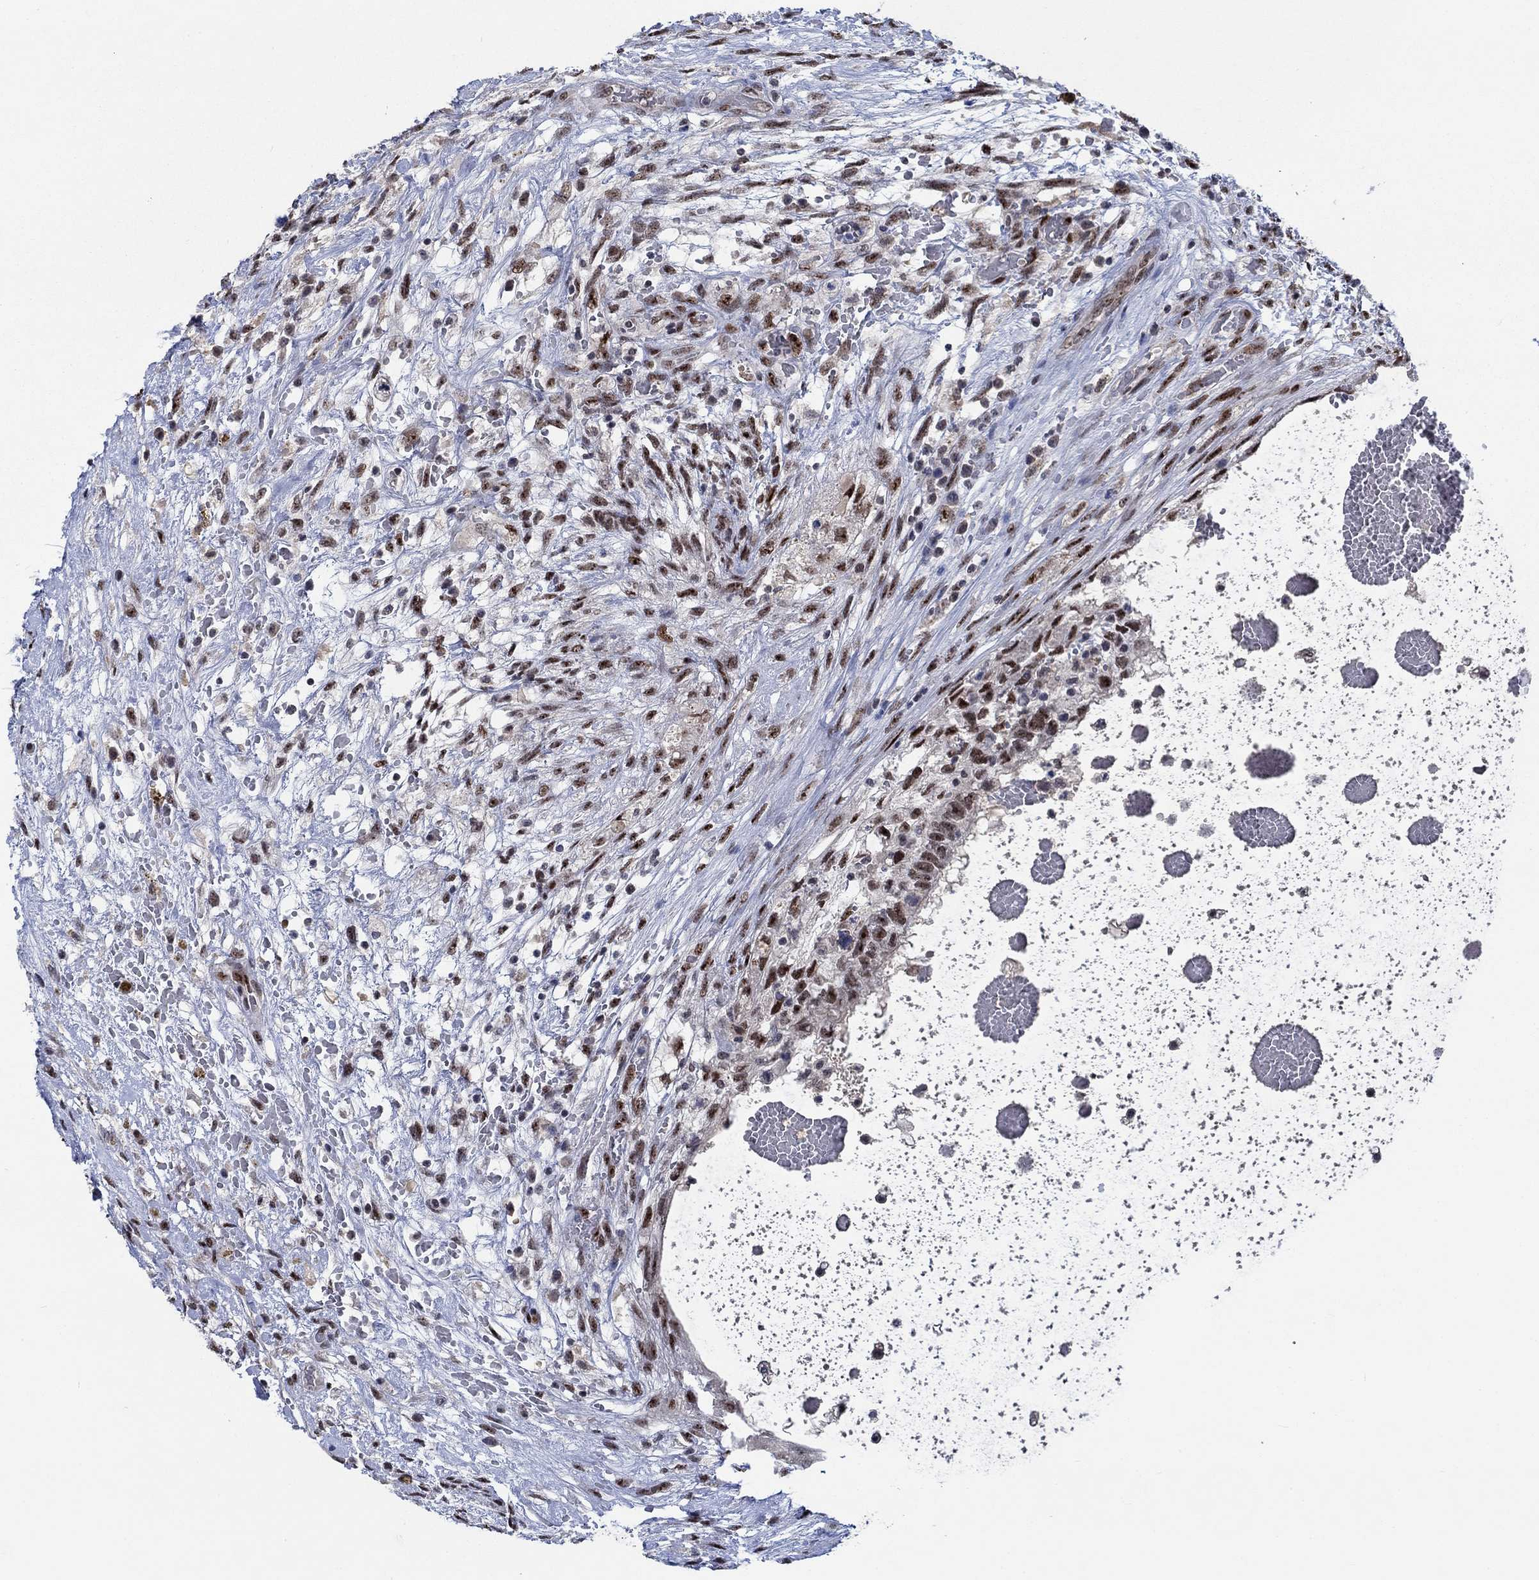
{"staining": {"intensity": "strong", "quantity": "25%-75%", "location": "nuclear"}, "tissue": "testis cancer", "cell_type": "Tumor cells", "image_type": "cancer", "snomed": [{"axis": "morphology", "description": "Normal tissue, NOS"}, {"axis": "morphology", "description": "Carcinoma, Embryonal, NOS"}, {"axis": "topography", "description": "Testis"}, {"axis": "topography", "description": "Epididymis"}], "caption": "DAB immunohistochemical staining of human embryonal carcinoma (testis) demonstrates strong nuclear protein staining in approximately 25%-75% of tumor cells.", "gene": "HTN1", "patient": {"sex": "male", "age": 32}}